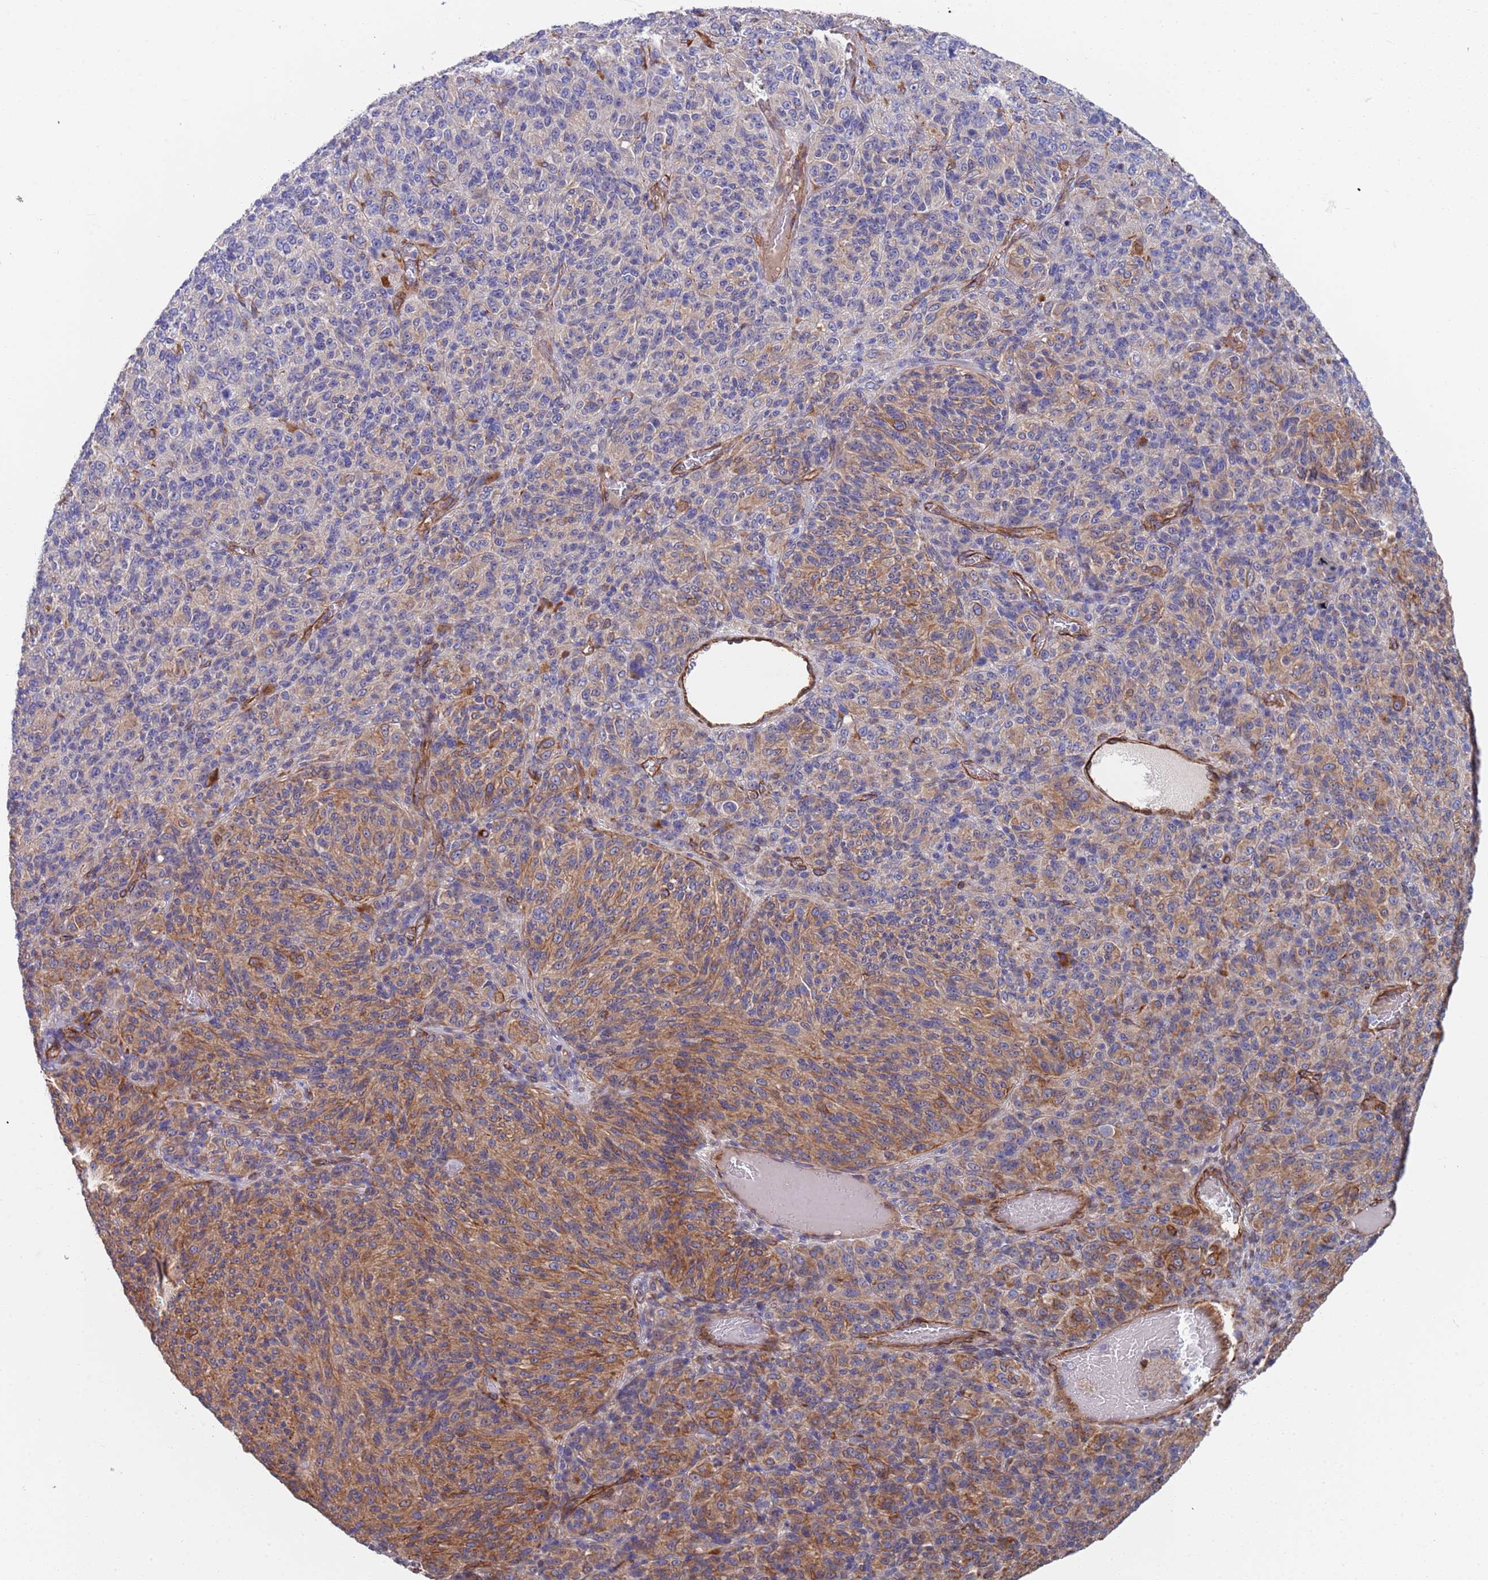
{"staining": {"intensity": "moderate", "quantity": "<25%", "location": "cytoplasmic/membranous"}, "tissue": "melanoma", "cell_type": "Tumor cells", "image_type": "cancer", "snomed": [{"axis": "morphology", "description": "Malignant melanoma, Metastatic site"}, {"axis": "topography", "description": "Brain"}], "caption": "The immunohistochemical stain shows moderate cytoplasmic/membranous expression in tumor cells of melanoma tissue.", "gene": "JAKMIP2", "patient": {"sex": "female", "age": 56}}